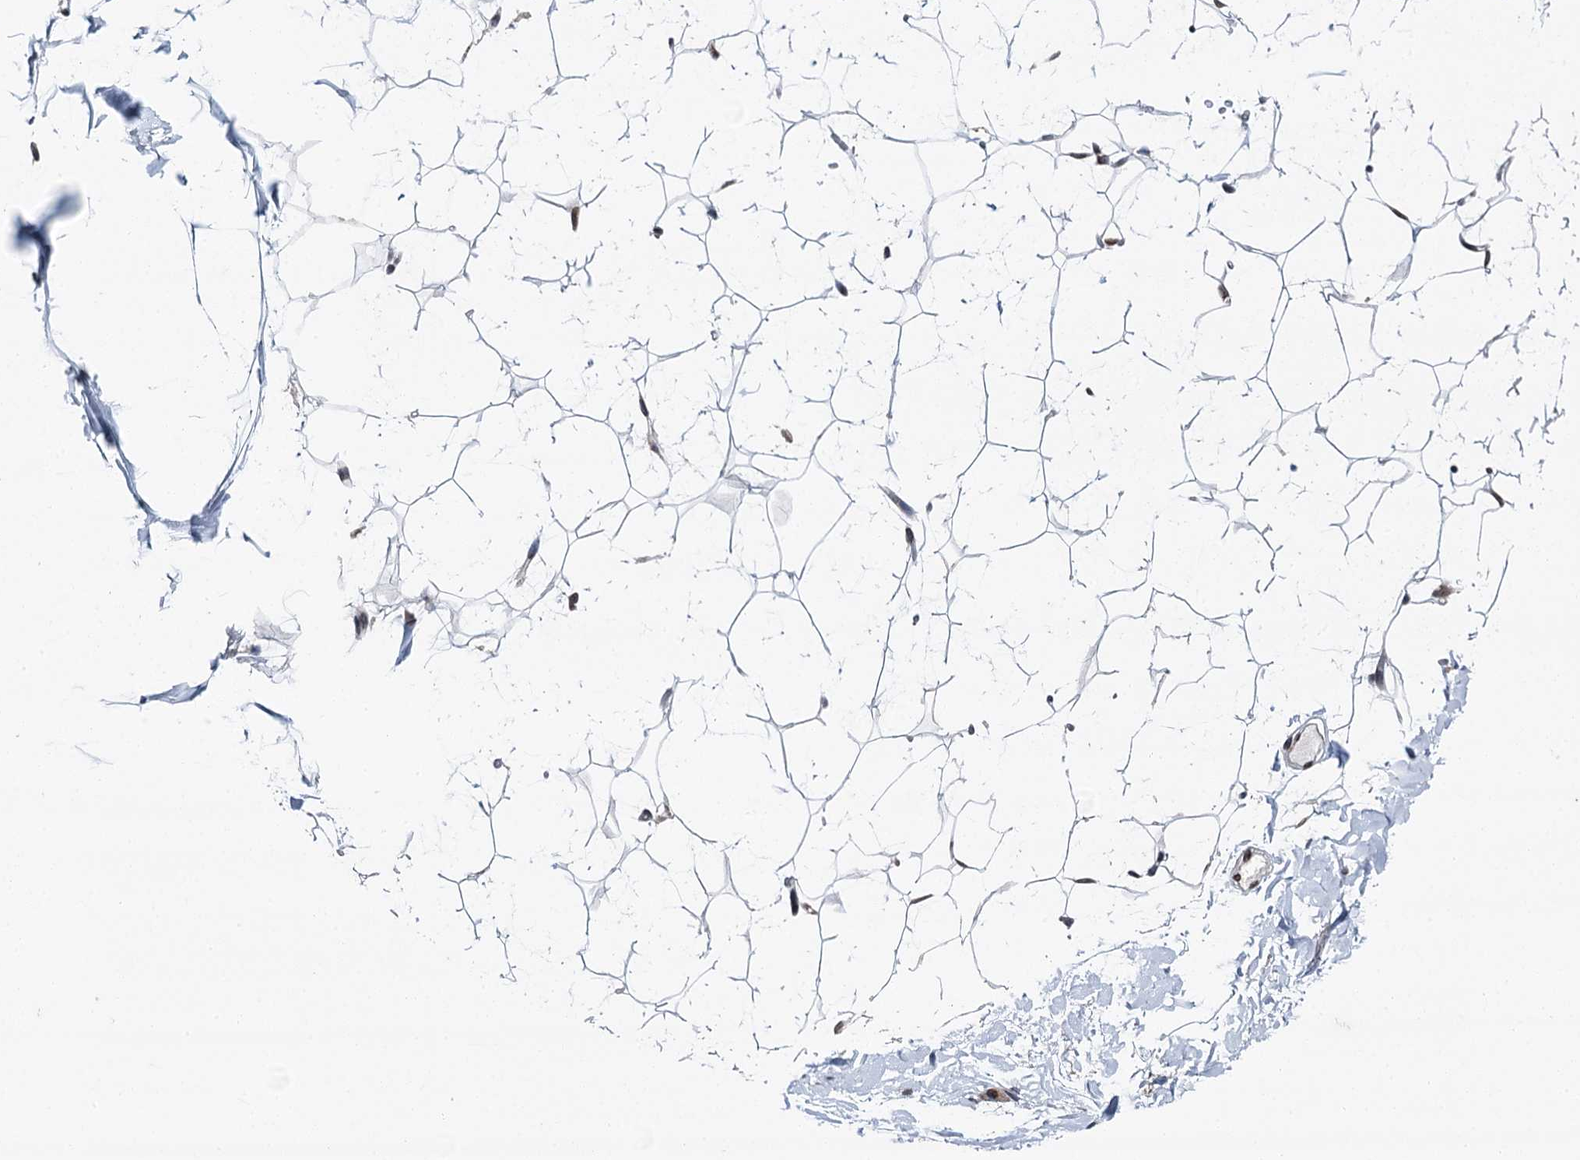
{"staining": {"intensity": "moderate", "quantity": "25%-75%", "location": "cytoplasmic/membranous,nuclear"}, "tissue": "adipose tissue", "cell_type": "Adipocytes", "image_type": "normal", "snomed": [{"axis": "morphology", "description": "Normal tissue, NOS"}, {"axis": "topography", "description": "Breast"}], "caption": "Moderate cytoplasmic/membranous,nuclear expression for a protein is identified in approximately 25%-75% of adipocytes of unremarkable adipose tissue using IHC.", "gene": "MRPL14", "patient": {"sex": "female", "age": 26}}